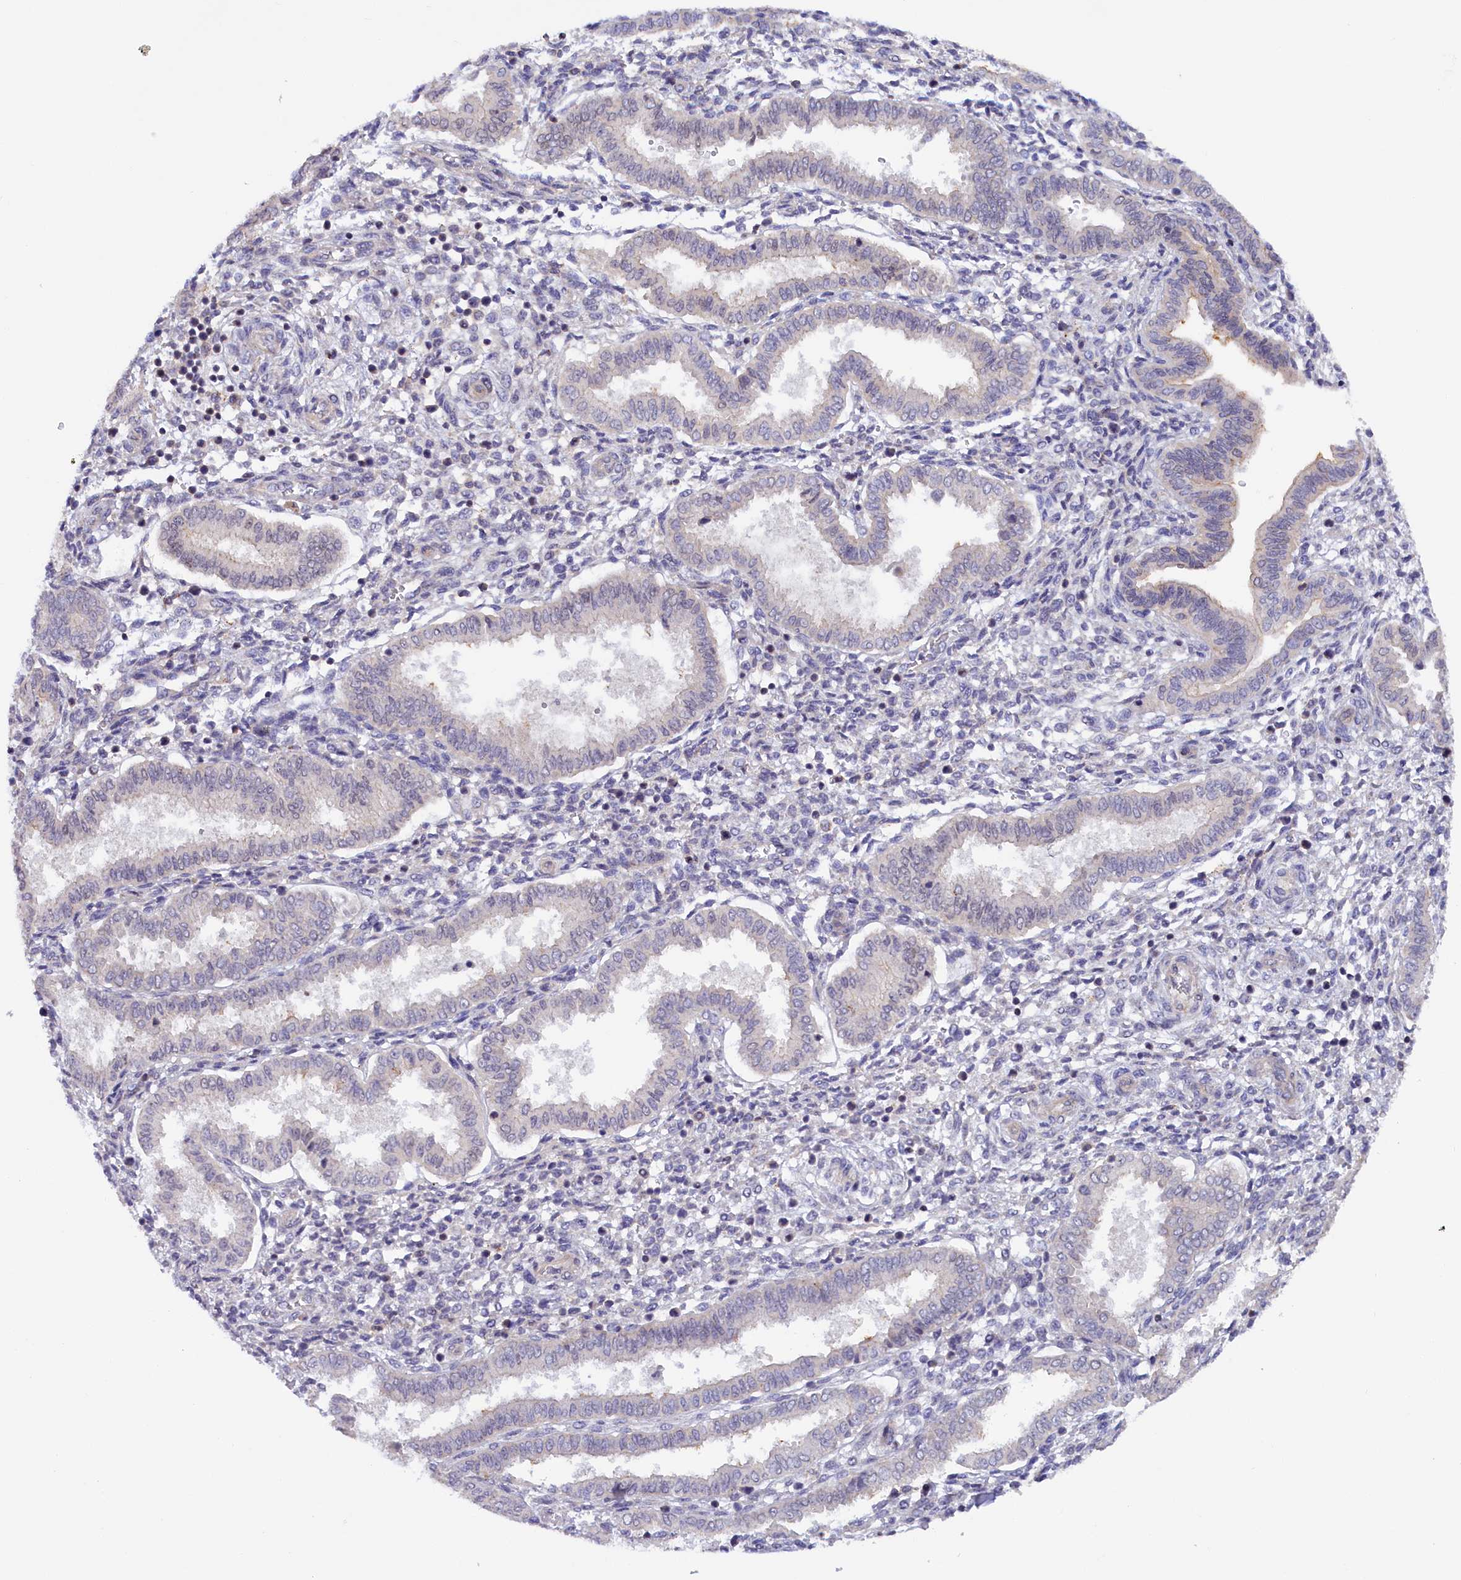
{"staining": {"intensity": "negative", "quantity": "none", "location": "none"}, "tissue": "endometrium", "cell_type": "Cells in endometrial stroma", "image_type": "normal", "snomed": [{"axis": "morphology", "description": "Normal tissue, NOS"}, {"axis": "topography", "description": "Endometrium"}], "caption": "Photomicrograph shows no significant protein staining in cells in endometrial stroma of normal endometrium.", "gene": "HYKK", "patient": {"sex": "female", "age": 24}}